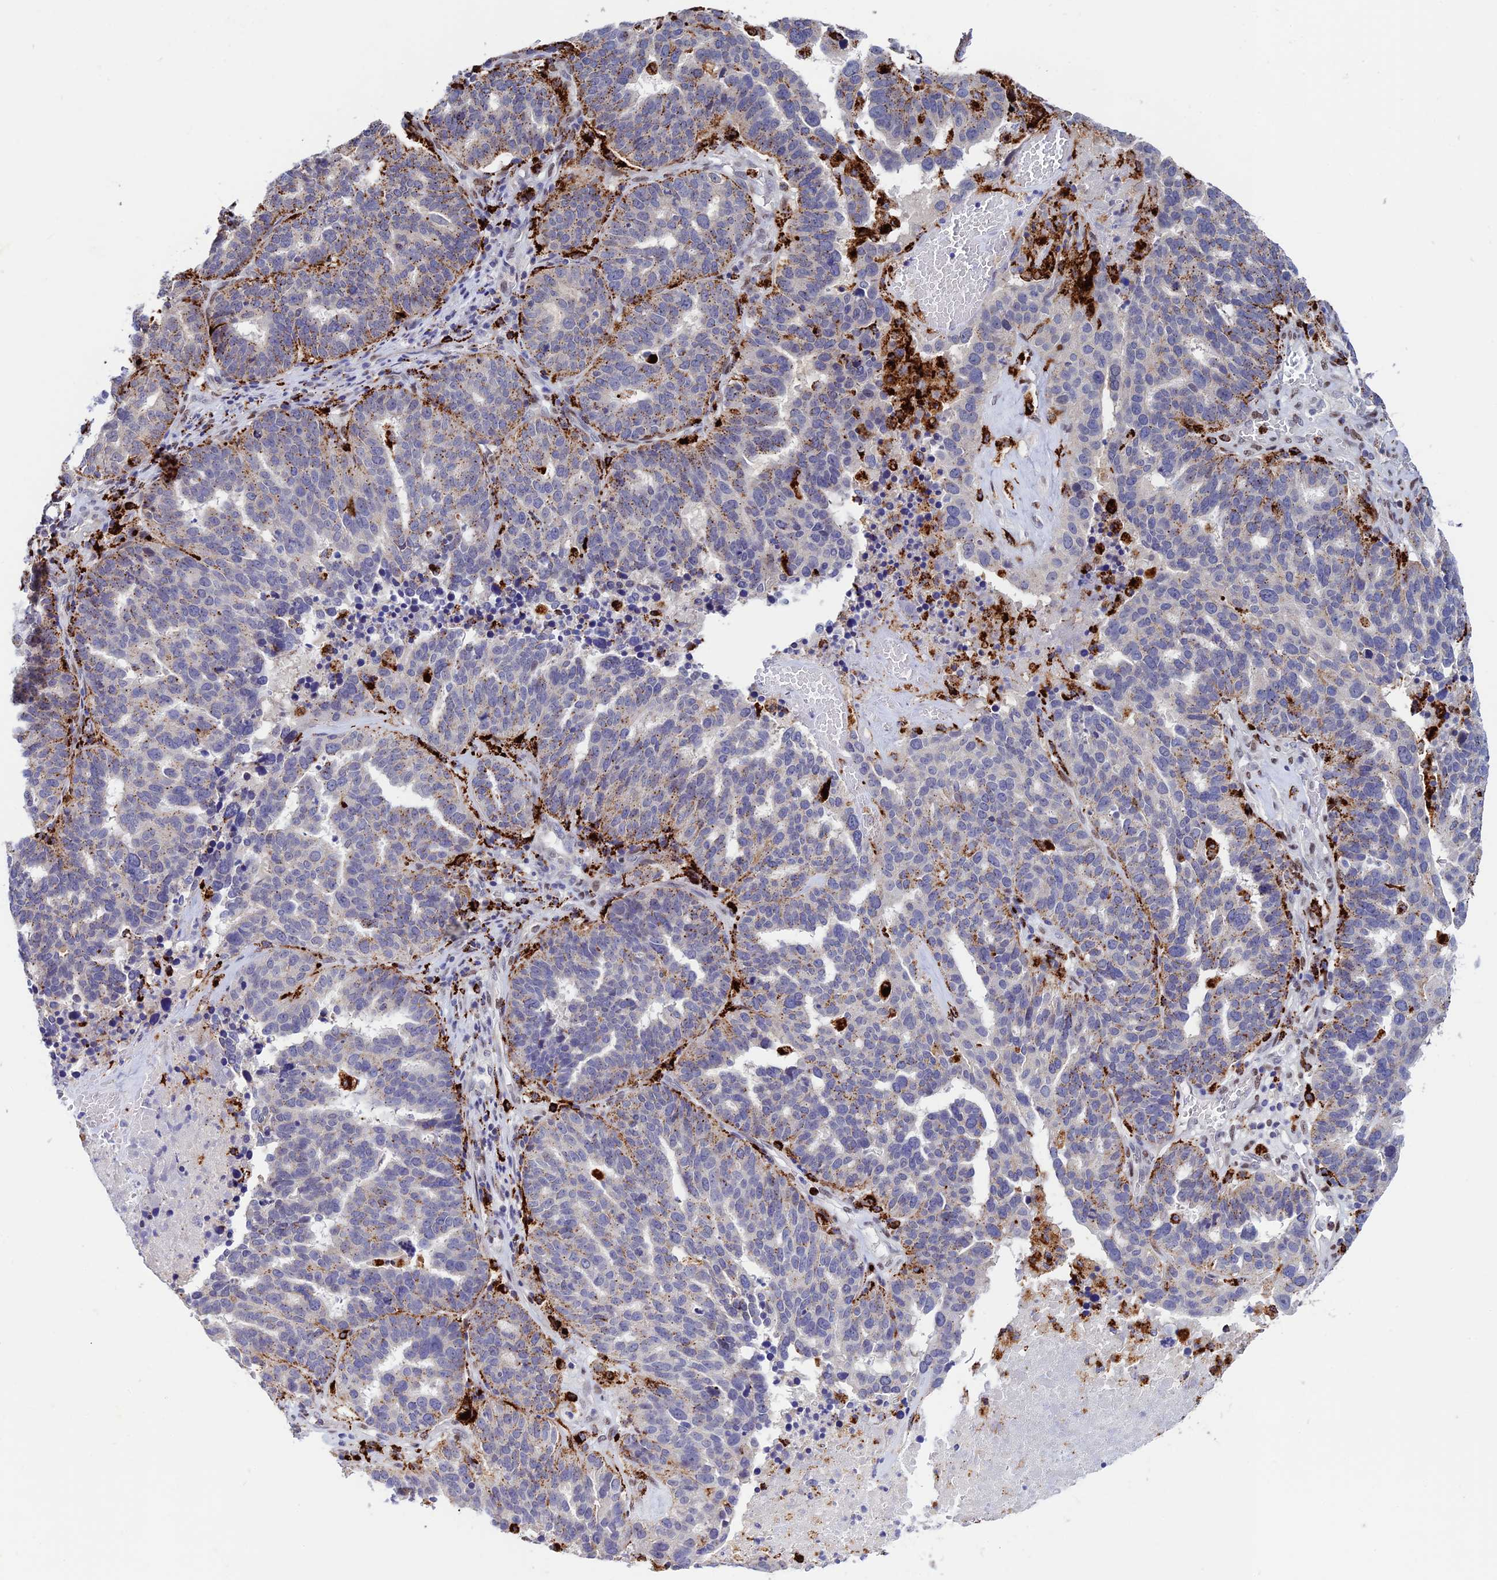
{"staining": {"intensity": "moderate", "quantity": "<25%", "location": "cytoplasmic/membranous"}, "tissue": "ovarian cancer", "cell_type": "Tumor cells", "image_type": "cancer", "snomed": [{"axis": "morphology", "description": "Cystadenocarcinoma, serous, NOS"}, {"axis": "topography", "description": "Ovary"}], "caption": "The image shows staining of serous cystadenocarcinoma (ovarian), revealing moderate cytoplasmic/membranous protein positivity (brown color) within tumor cells.", "gene": "HIC1", "patient": {"sex": "female", "age": 59}}